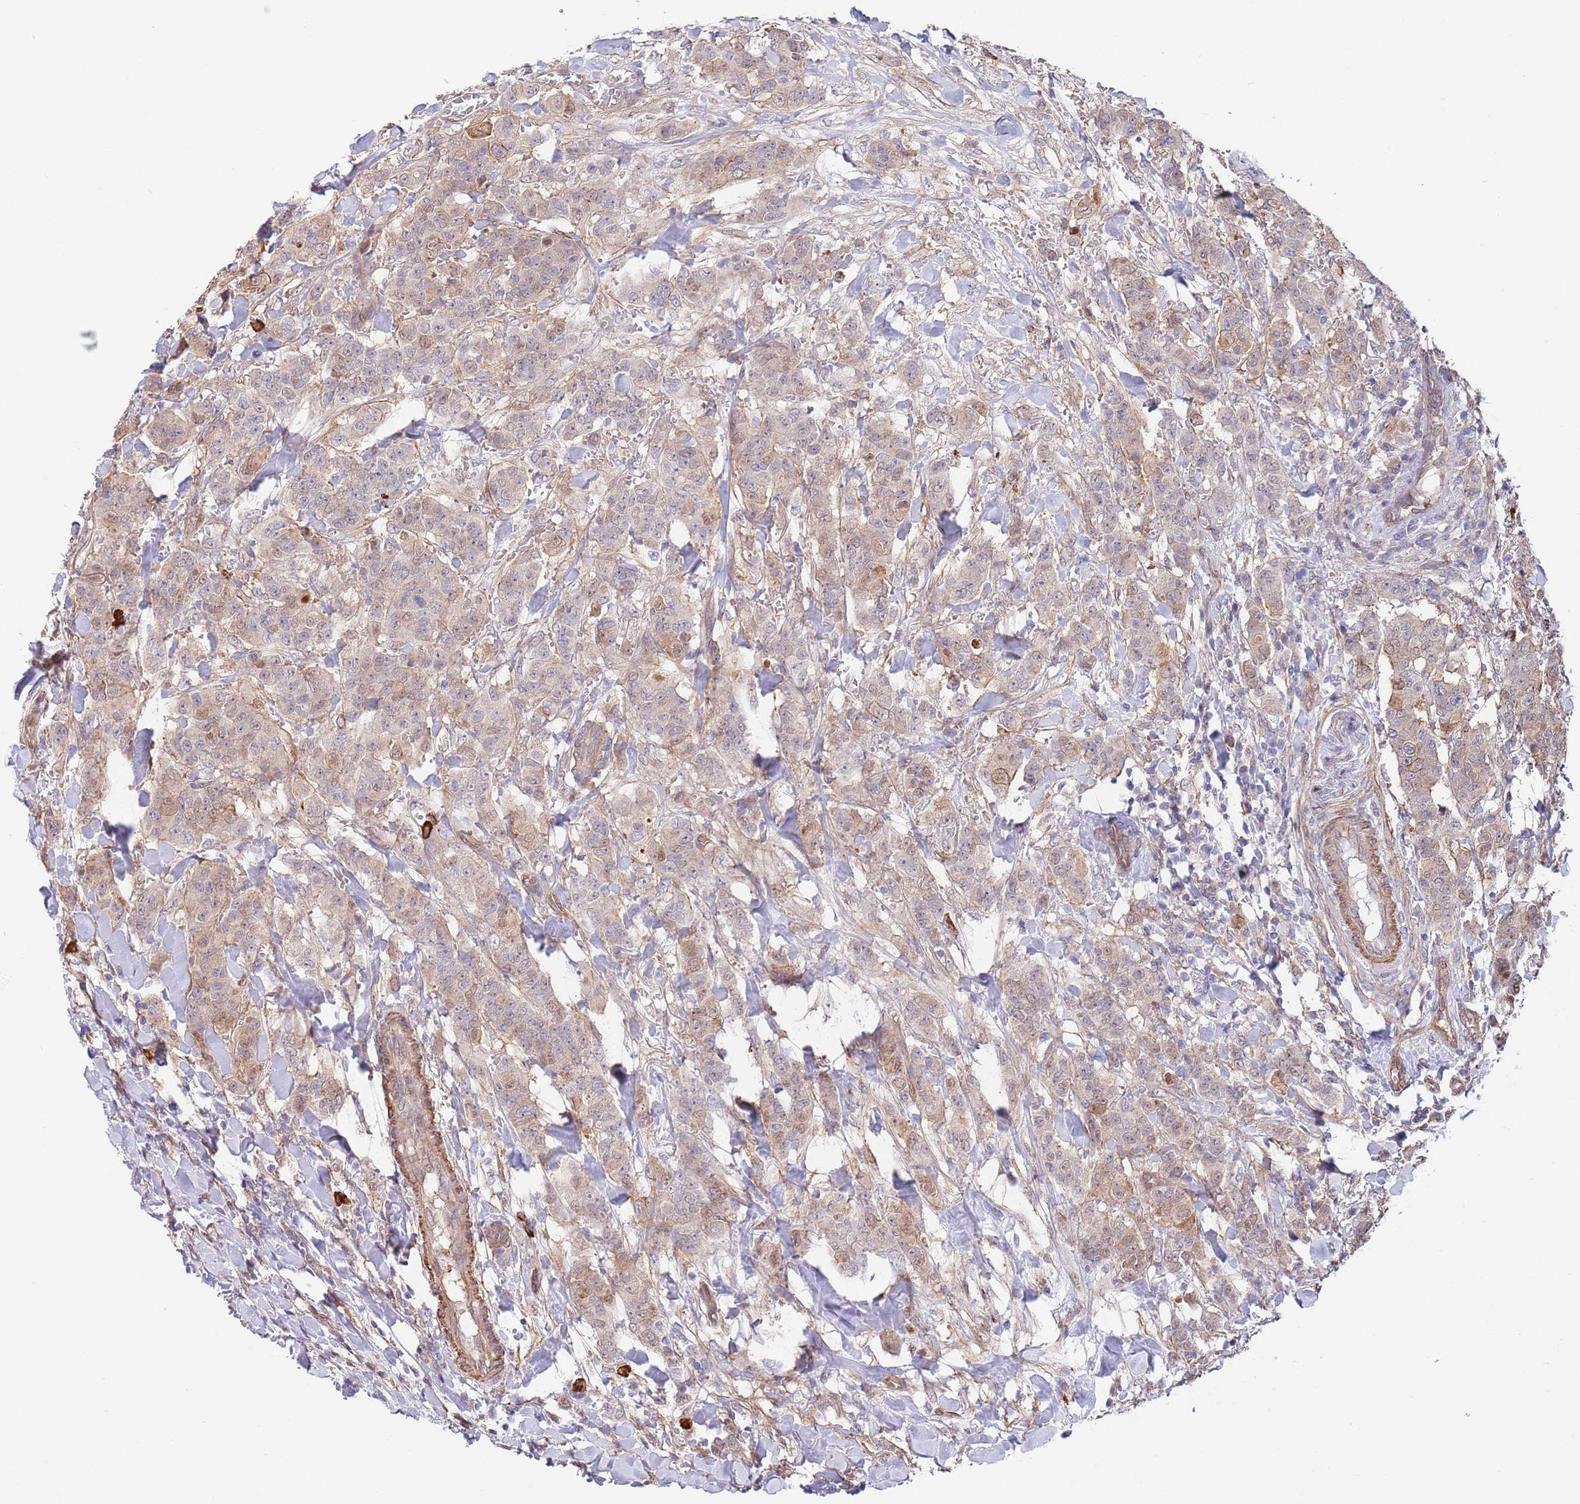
{"staining": {"intensity": "weak", "quantity": ">75%", "location": "cytoplasmic/membranous,nuclear"}, "tissue": "breast cancer", "cell_type": "Tumor cells", "image_type": "cancer", "snomed": [{"axis": "morphology", "description": "Duct carcinoma"}, {"axis": "topography", "description": "Breast"}], "caption": "DAB (3,3'-diaminobenzidine) immunohistochemical staining of human breast cancer shows weak cytoplasmic/membranous and nuclear protein positivity in approximately >75% of tumor cells. (IHC, brightfield microscopy, high magnification).", "gene": "BPNT1", "patient": {"sex": "female", "age": 40}}